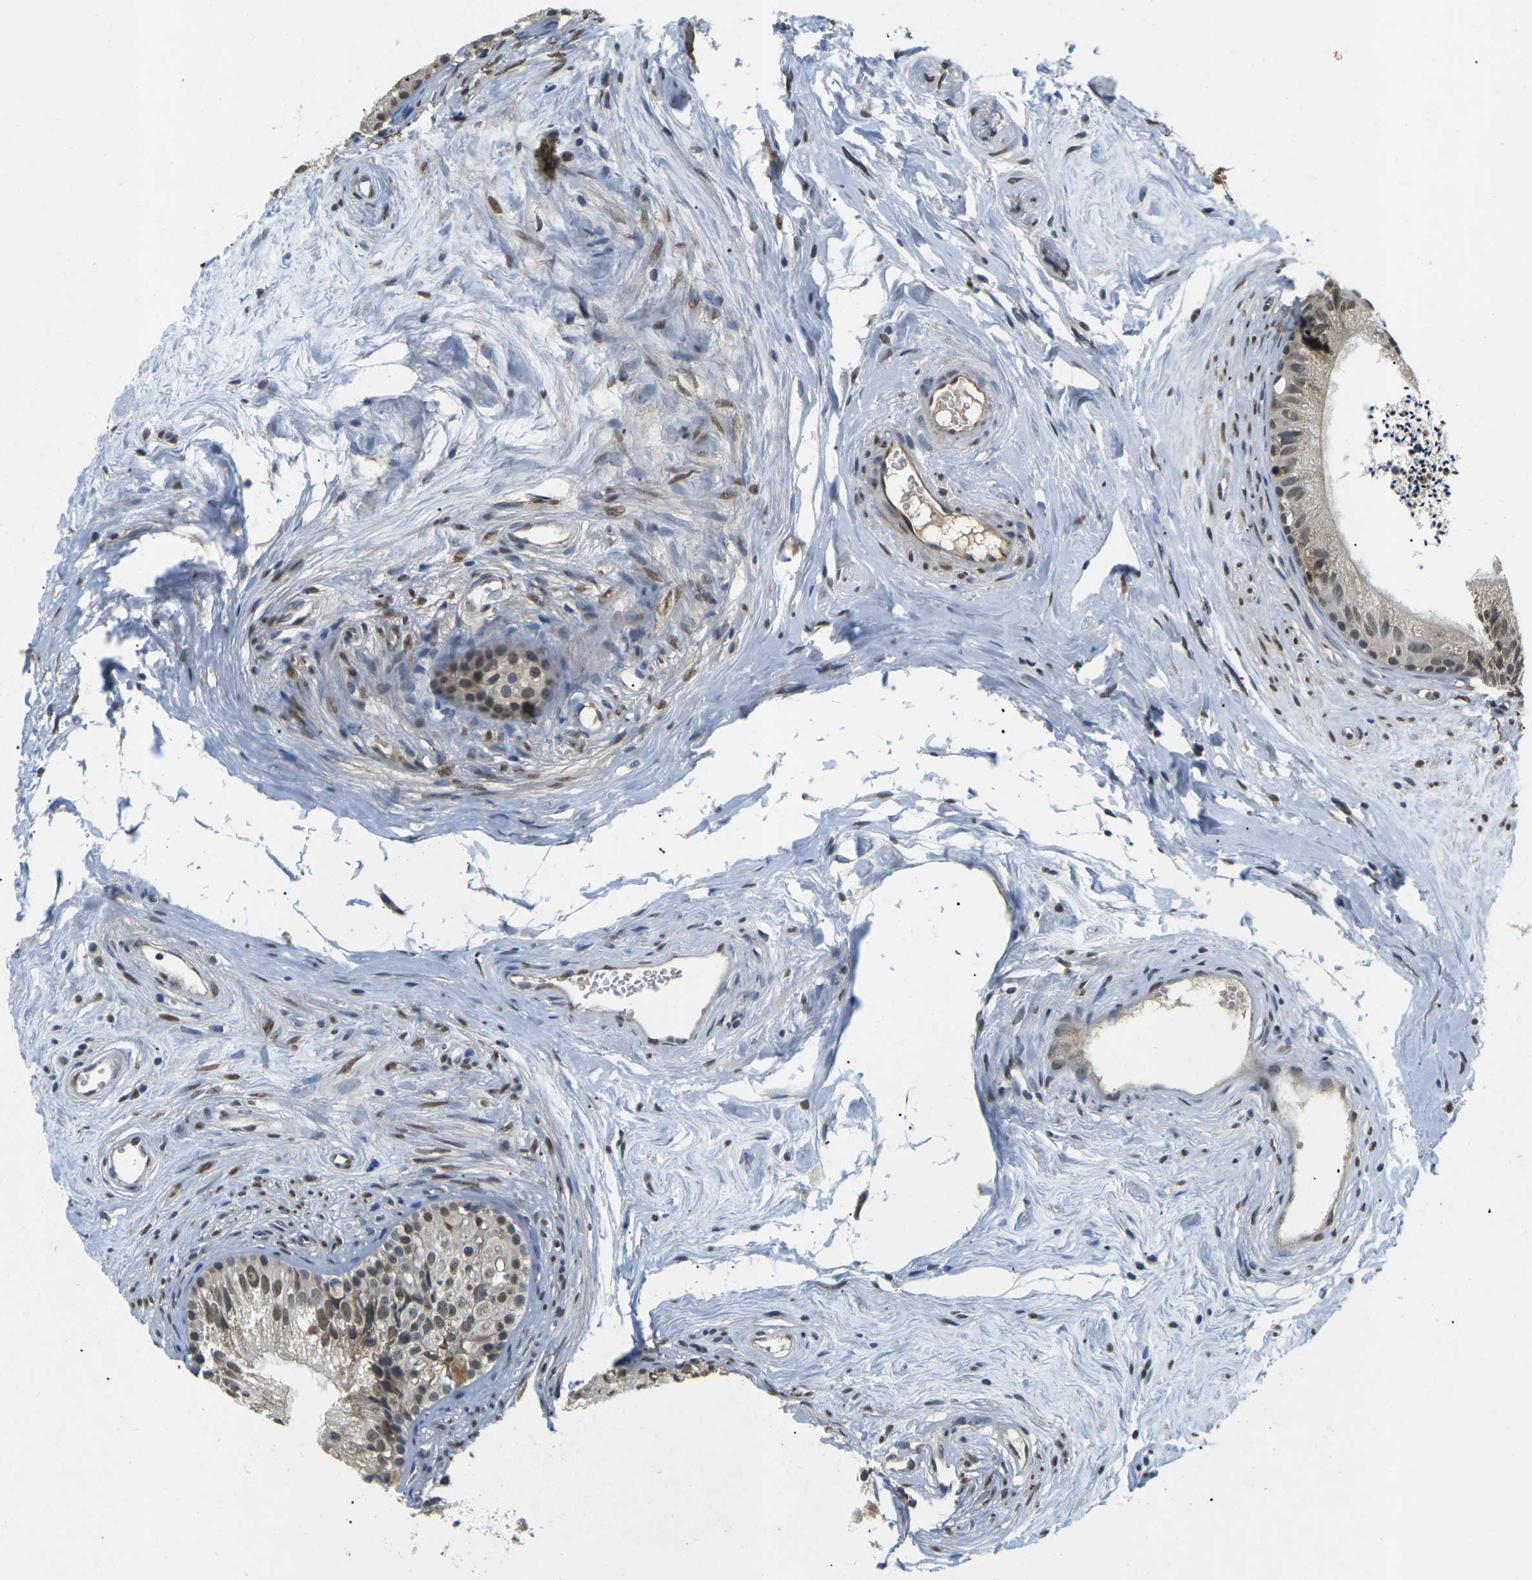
{"staining": {"intensity": "moderate", "quantity": "25%-75%", "location": "nuclear"}, "tissue": "epididymis", "cell_type": "Glandular cells", "image_type": "normal", "snomed": [{"axis": "morphology", "description": "Normal tissue, NOS"}, {"axis": "topography", "description": "Epididymis"}], "caption": "A brown stain shows moderate nuclear positivity of a protein in glandular cells of normal epididymis.", "gene": "ERBB4", "patient": {"sex": "male", "age": 56}}